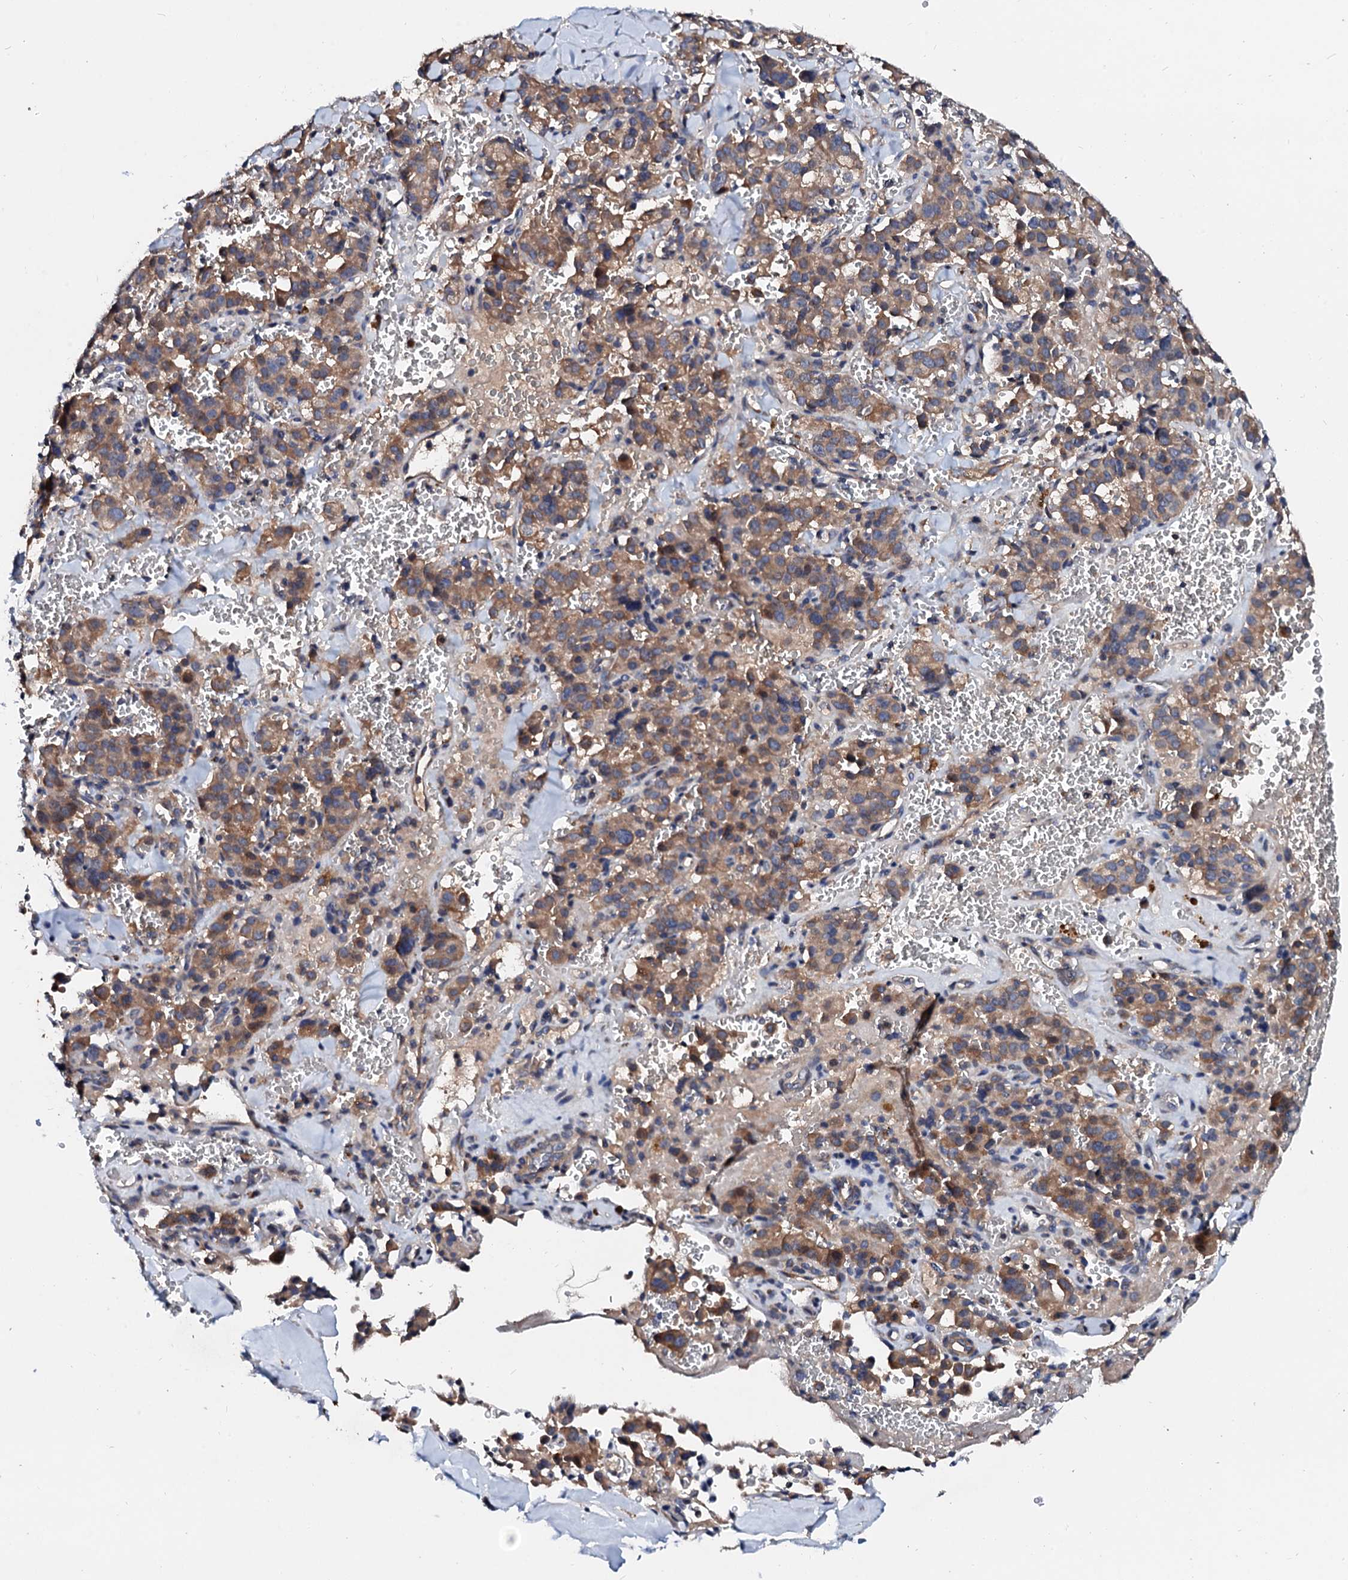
{"staining": {"intensity": "moderate", "quantity": ">75%", "location": "cytoplasmic/membranous"}, "tissue": "pancreatic cancer", "cell_type": "Tumor cells", "image_type": "cancer", "snomed": [{"axis": "morphology", "description": "Adenocarcinoma, NOS"}, {"axis": "topography", "description": "Pancreas"}], "caption": "Immunohistochemical staining of human pancreatic cancer (adenocarcinoma) exhibits medium levels of moderate cytoplasmic/membranous staining in about >75% of tumor cells.", "gene": "FIBIN", "patient": {"sex": "male", "age": 65}}